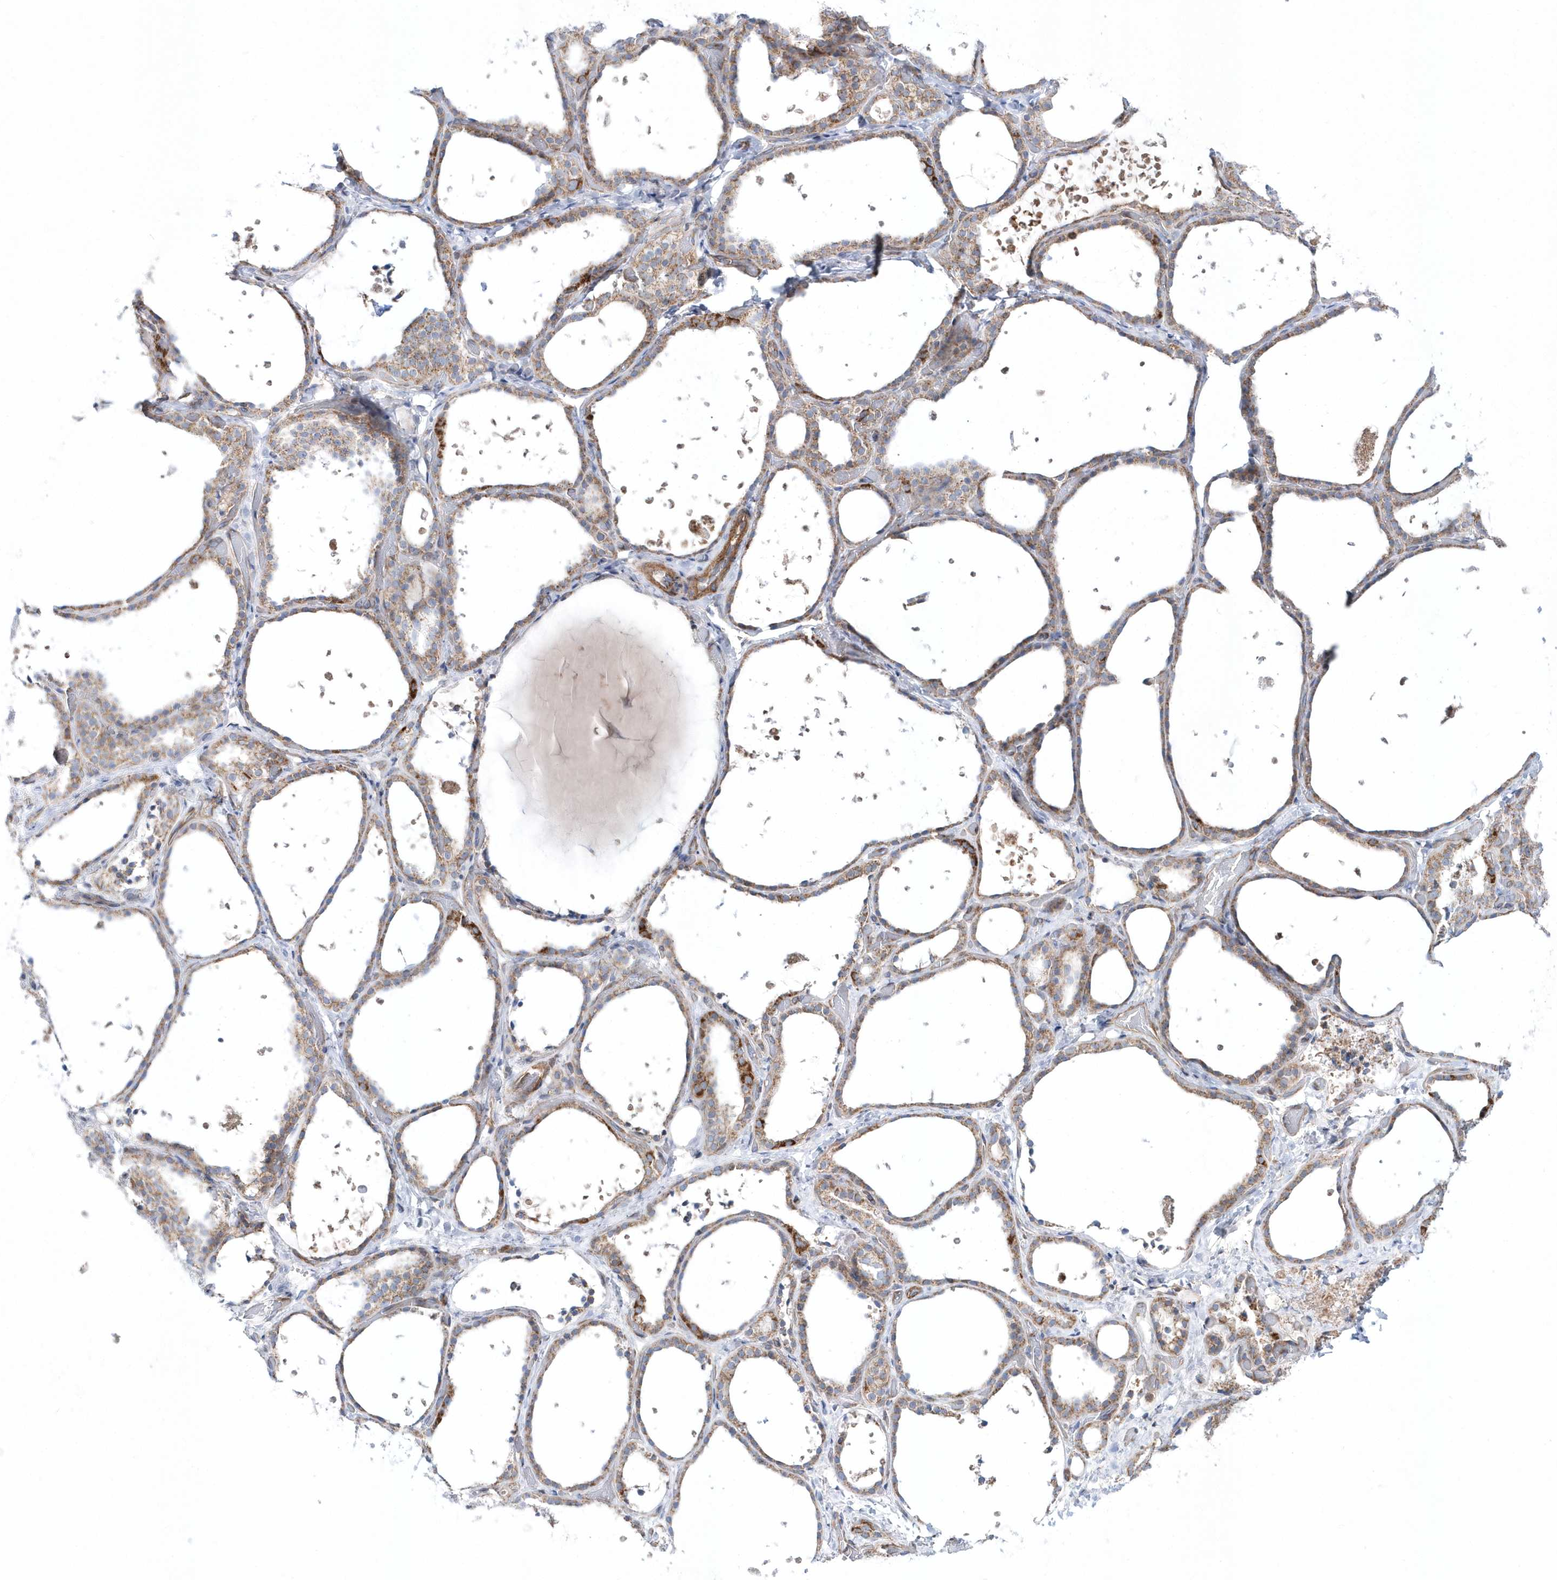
{"staining": {"intensity": "moderate", "quantity": ">75%", "location": "cytoplasmic/membranous"}, "tissue": "thyroid gland", "cell_type": "Glandular cells", "image_type": "normal", "snomed": [{"axis": "morphology", "description": "Normal tissue, NOS"}, {"axis": "topography", "description": "Thyroid gland"}], "caption": "Immunohistochemical staining of normal human thyroid gland exhibits moderate cytoplasmic/membranous protein positivity in about >75% of glandular cells.", "gene": "OPA1", "patient": {"sex": "female", "age": 44}}